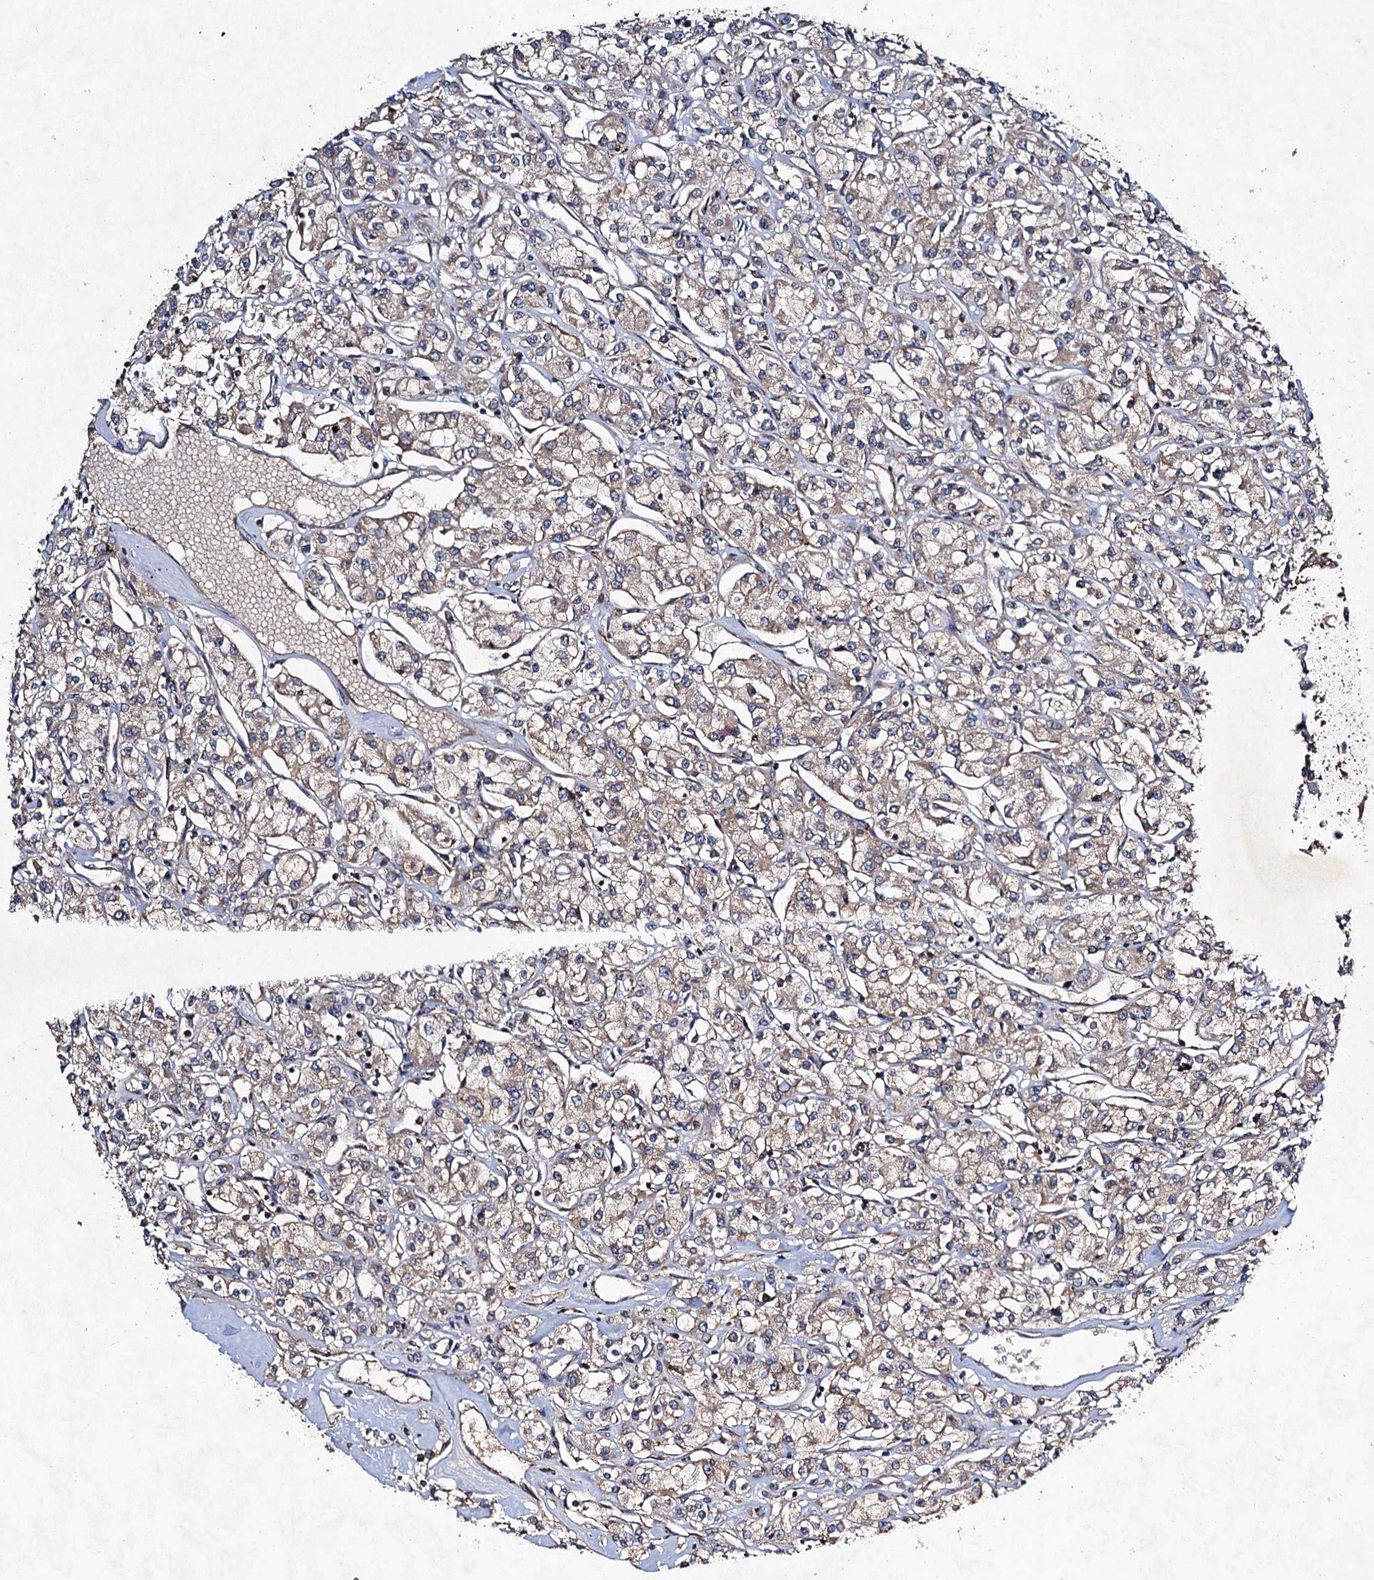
{"staining": {"intensity": "weak", "quantity": "25%-75%", "location": "cytoplasmic/membranous"}, "tissue": "renal cancer", "cell_type": "Tumor cells", "image_type": "cancer", "snomed": [{"axis": "morphology", "description": "Adenocarcinoma, NOS"}, {"axis": "topography", "description": "Kidney"}], "caption": "This histopathology image exhibits renal adenocarcinoma stained with immunohistochemistry (IHC) to label a protein in brown. The cytoplasmic/membranous of tumor cells show weak positivity for the protein. Nuclei are counter-stained blue.", "gene": "NDUFA13", "patient": {"sex": "female", "age": 59}}